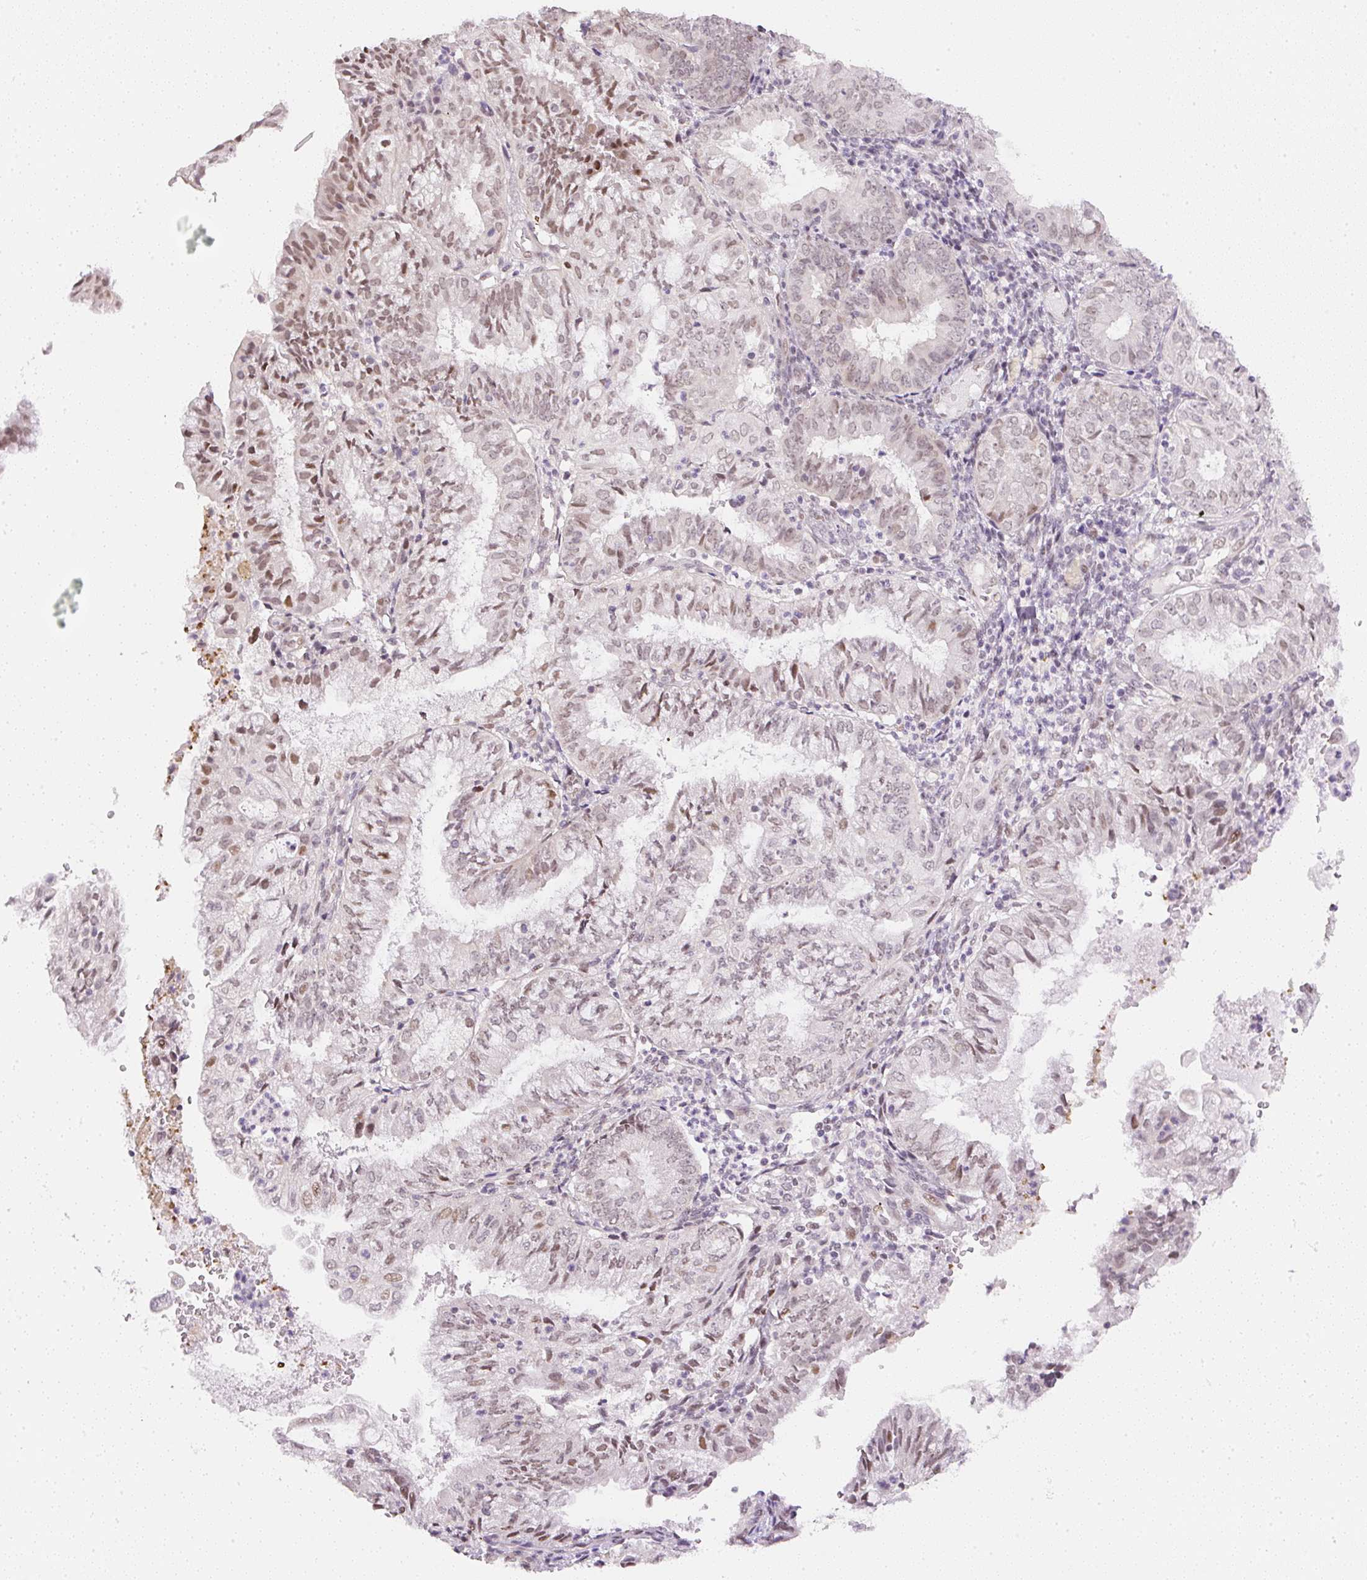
{"staining": {"intensity": "moderate", "quantity": "25%-75%", "location": "nuclear"}, "tissue": "endometrial cancer", "cell_type": "Tumor cells", "image_type": "cancer", "snomed": [{"axis": "morphology", "description": "Adenocarcinoma, NOS"}, {"axis": "topography", "description": "Endometrium"}], "caption": "DAB (3,3'-diaminobenzidine) immunohistochemical staining of endometrial adenocarcinoma shows moderate nuclear protein positivity in about 25%-75% of tumor cells. (DAB = brown stain, brightfield microscopy at high magnification).", "gene": "DPPA4", "patient": {"sex": "female", "age": 55}}